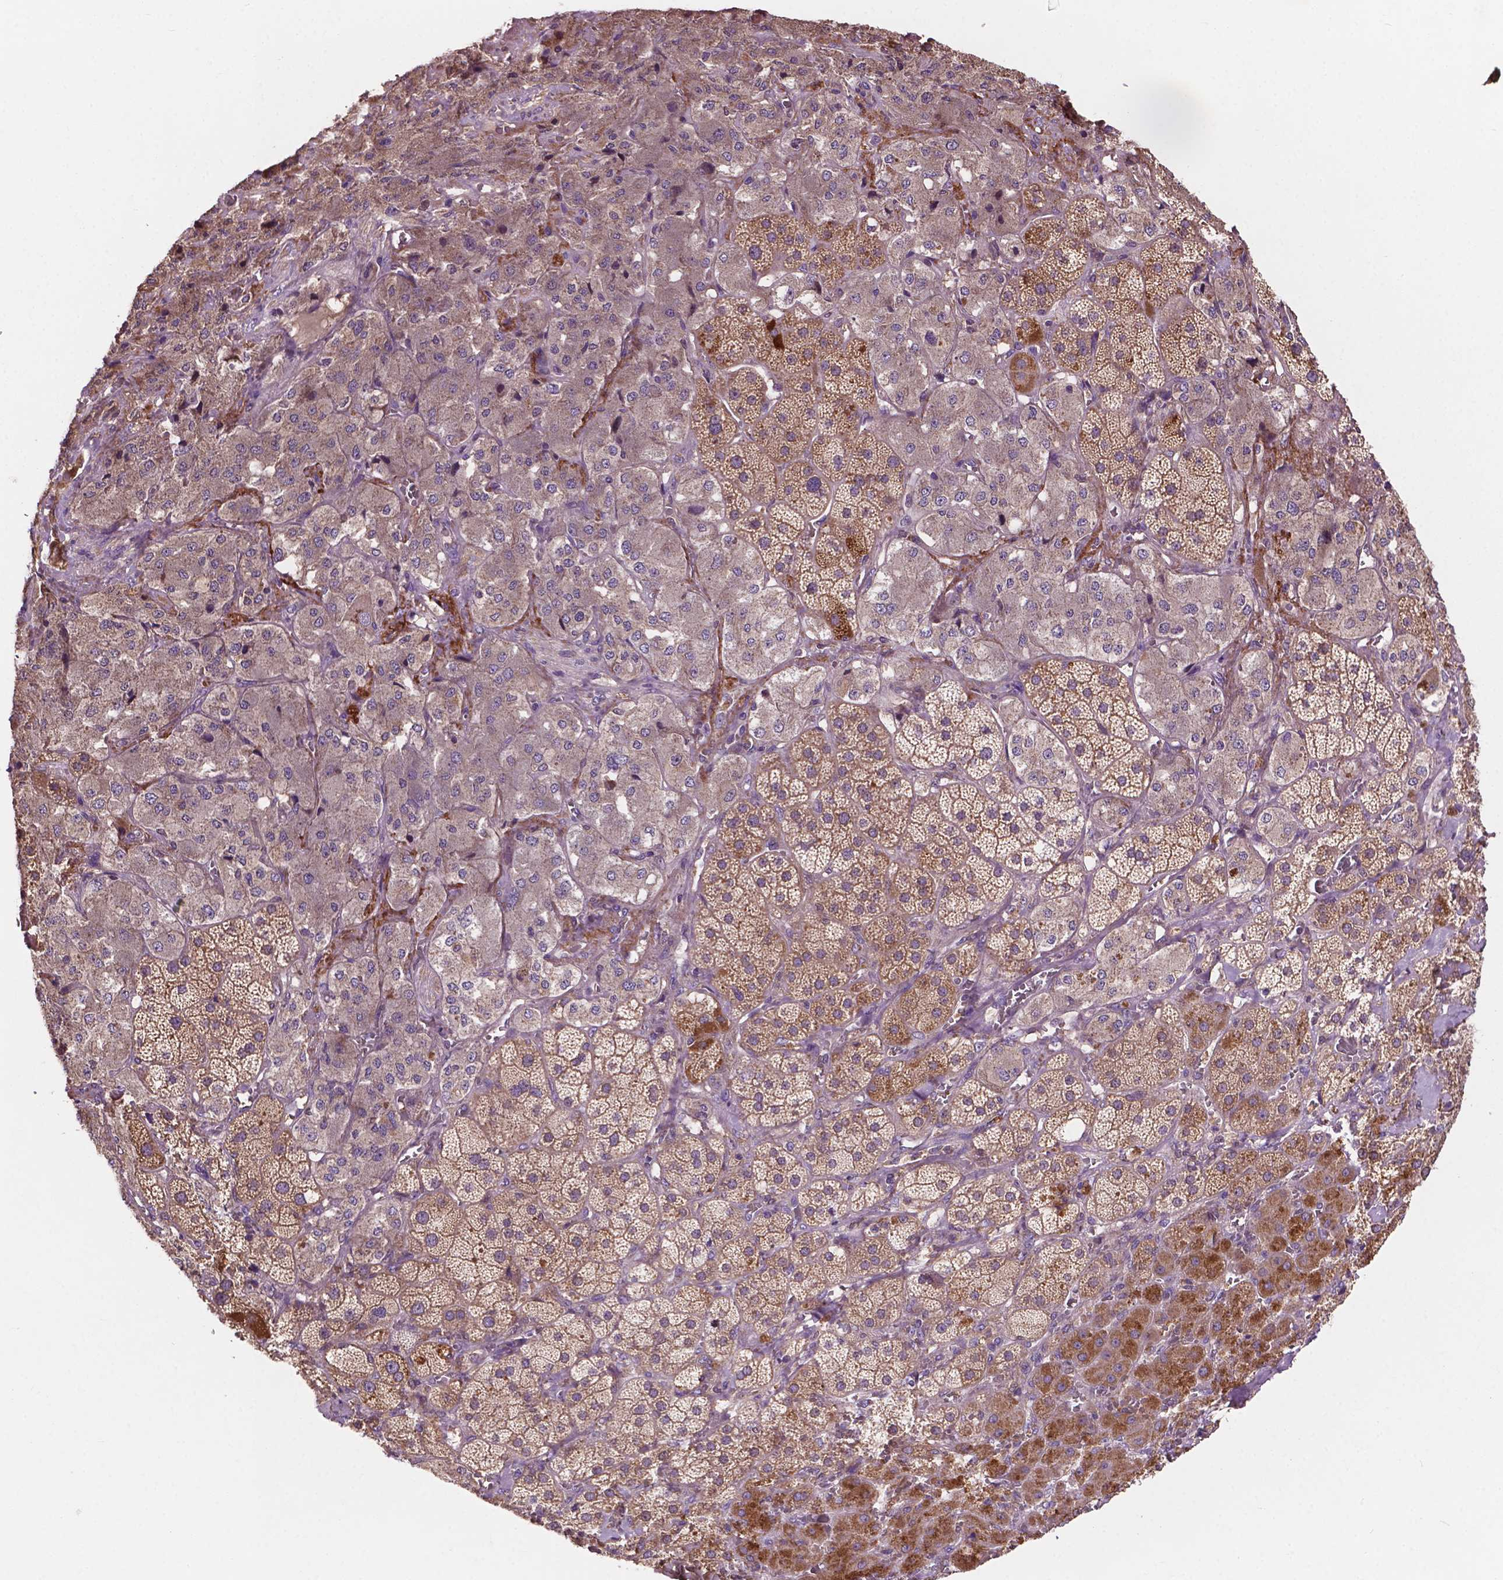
{"staining": {"intensity": "moderate", "quantity": ">75%", "location": "cytoplasmic/membranous"}, "tissue": "adrenal gland", "cell_type": "Glandular cells", "image_type": "normal", "snomed": [{"axis": "morphology", "description": "Normal tissue, NOS"}, {"axis": "topography", "description": "Adrenal gland"}], "caption": "Glandular cells display moderate cytoplasmic/membranous positivity in about >75% of cells in unremarkable adrenal gland.", "gene": "GJA9", "patient": {"sex": "male", "age": 57}}